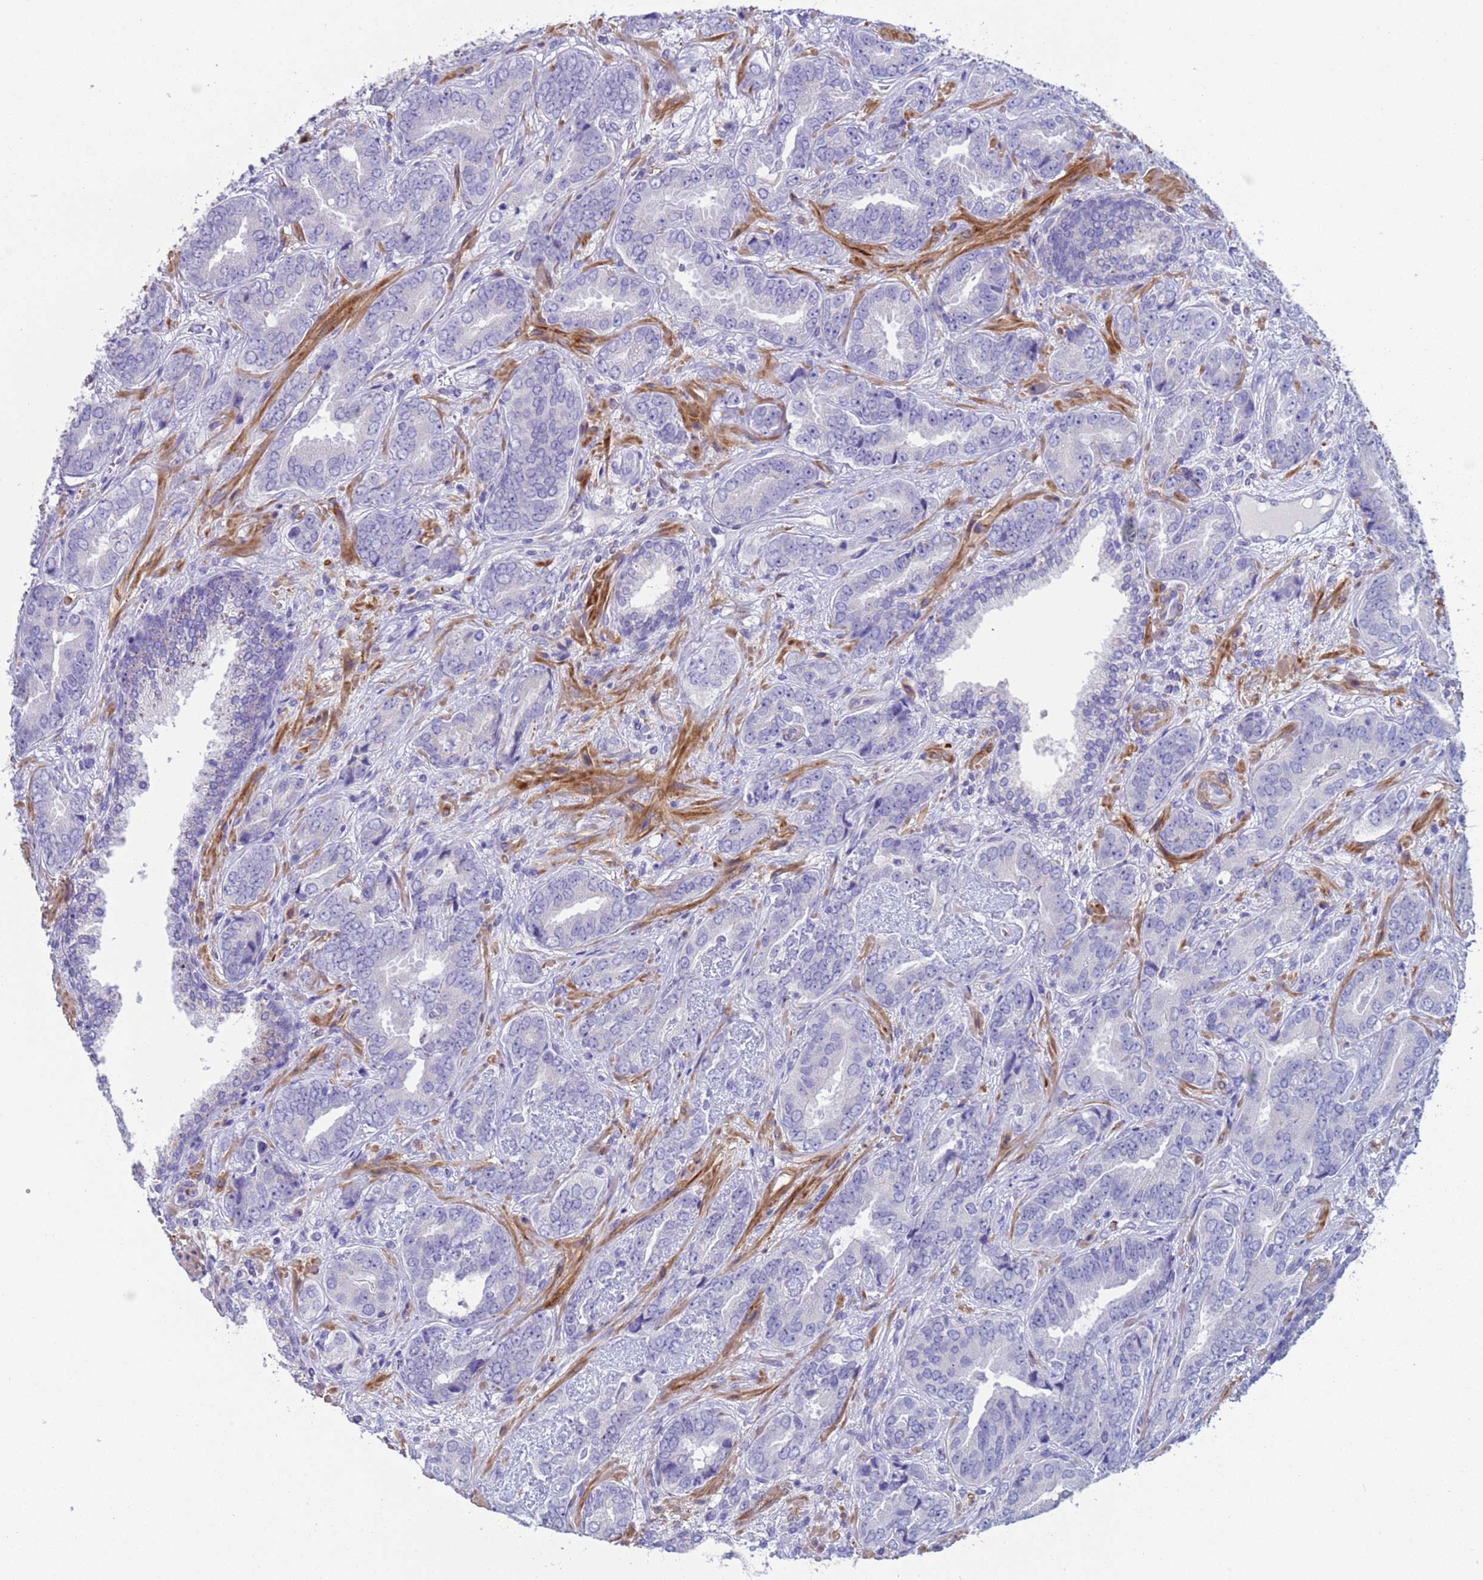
{"staining": {"intensity": "negative", "quantity": "none", "location": "none"}, "tissue": "prostate cancer", "cell_type": "Tumor cells", "image_type": "cancer", "snomed": [{"axis": "morphology", "description": "Adenocarcinoma, High grade"}, {"axis": "topography", "description": "Prostate"}], "caption": "IHC histopathology image of neoplastic tissue: prostate cancer (high-grade adenocarcinoma) stained with DAB shows no significant protein positivity in tumor cells.", "gene": "KBTBD3", "patient": {"sex": "male", "age": 71}}